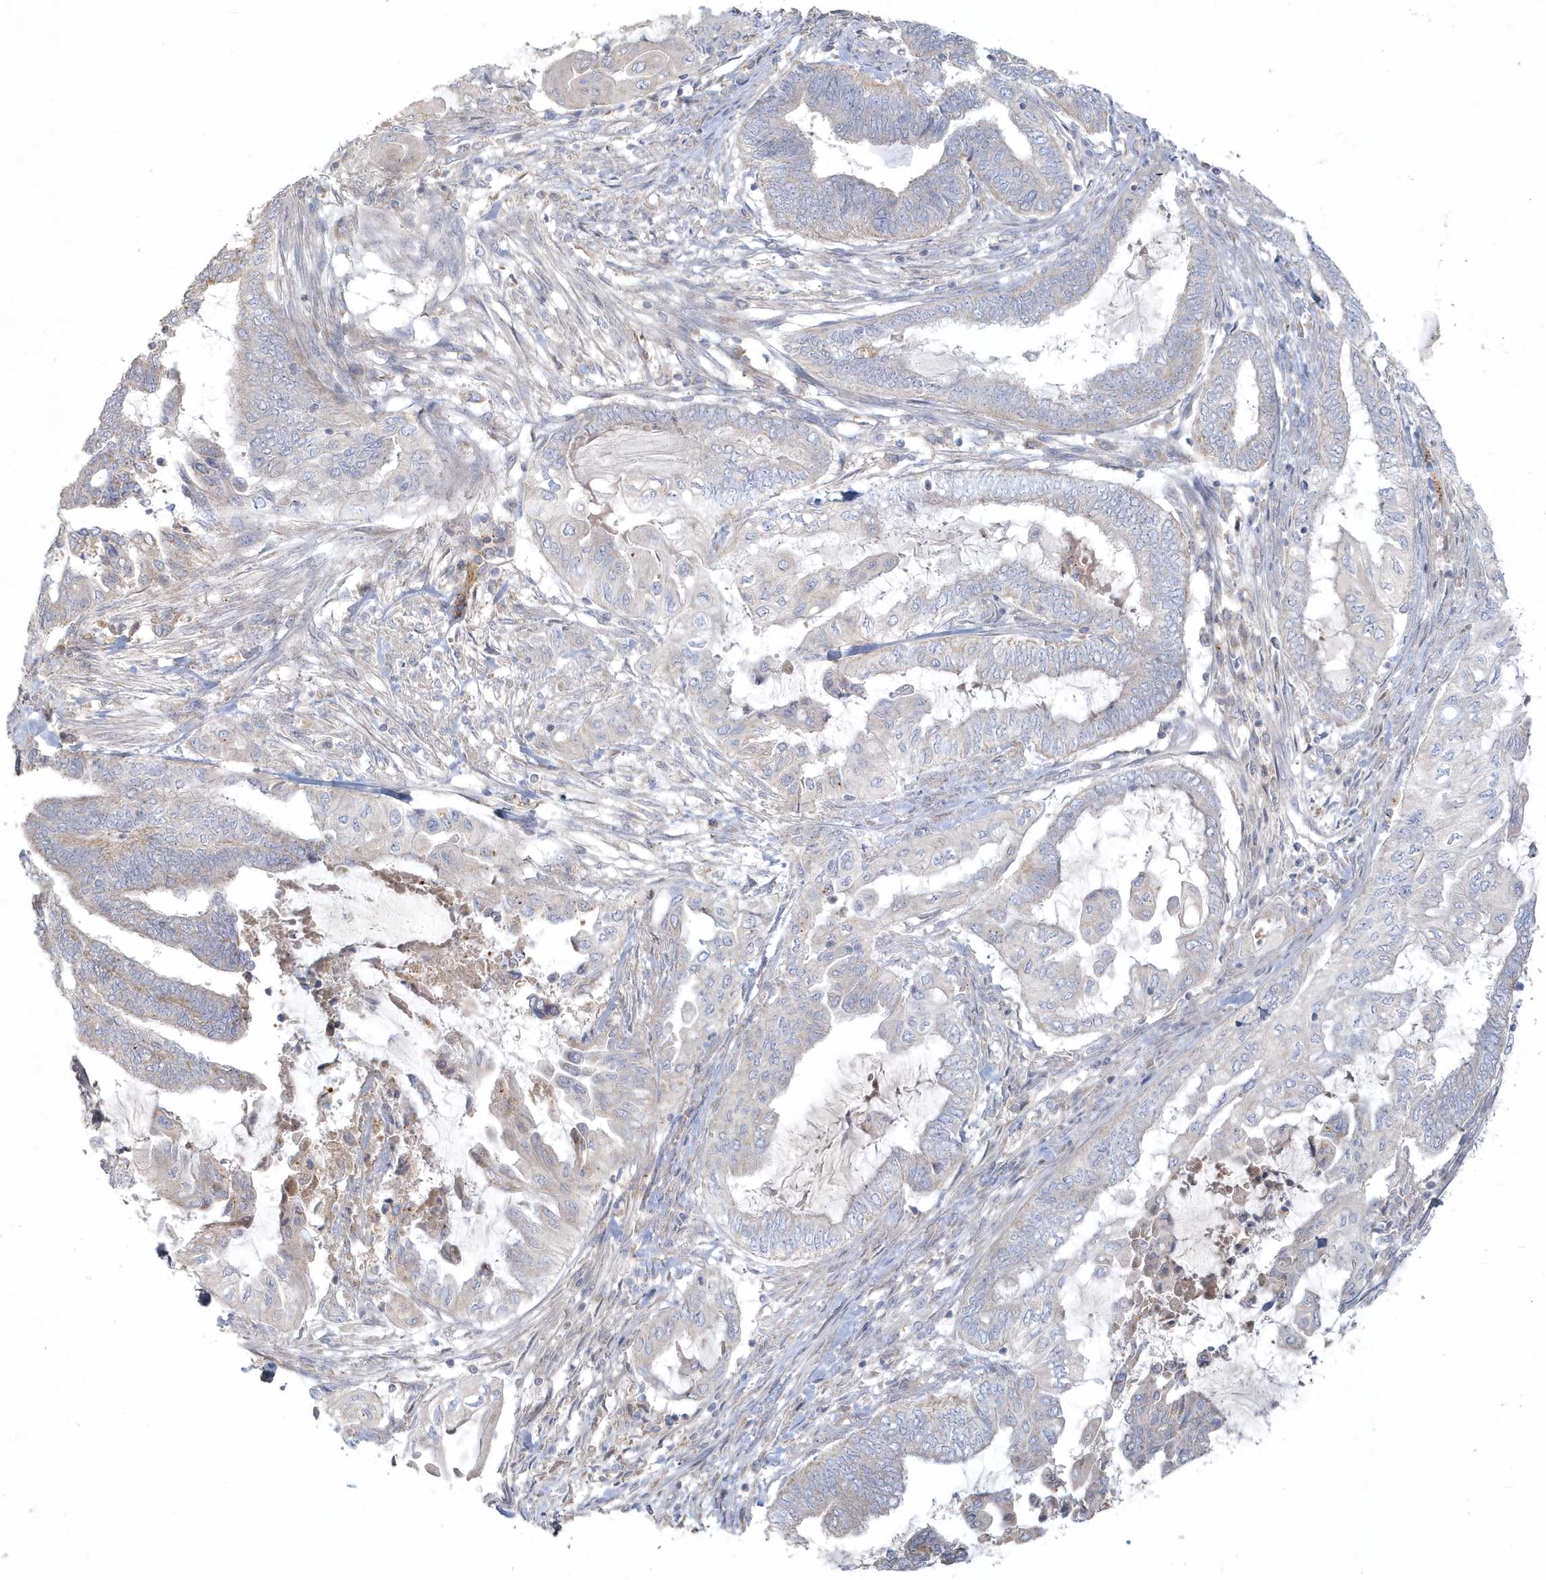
{"staining": {"intensity": "negative", "quantity": "none", "location": "none"}, "tissue": "endometrial cancer", "cell_type": "Tumor cells", "image_type": "cancer", "snomed": [{"axis": "morphology", "description": "Adenocarcinoma, NOS"}, {"axis": "topography", "description": "Uterus"}, {"axis": "topography", "description": "Endometrium"}], "caption": "IHC histopathology image of human endometrial adenocarcinoma stained for a protein (brown), which shows no positivity in tumor cells.", "gene": "BLTP3A", "patient": {"sex": "female", "age": 70}}